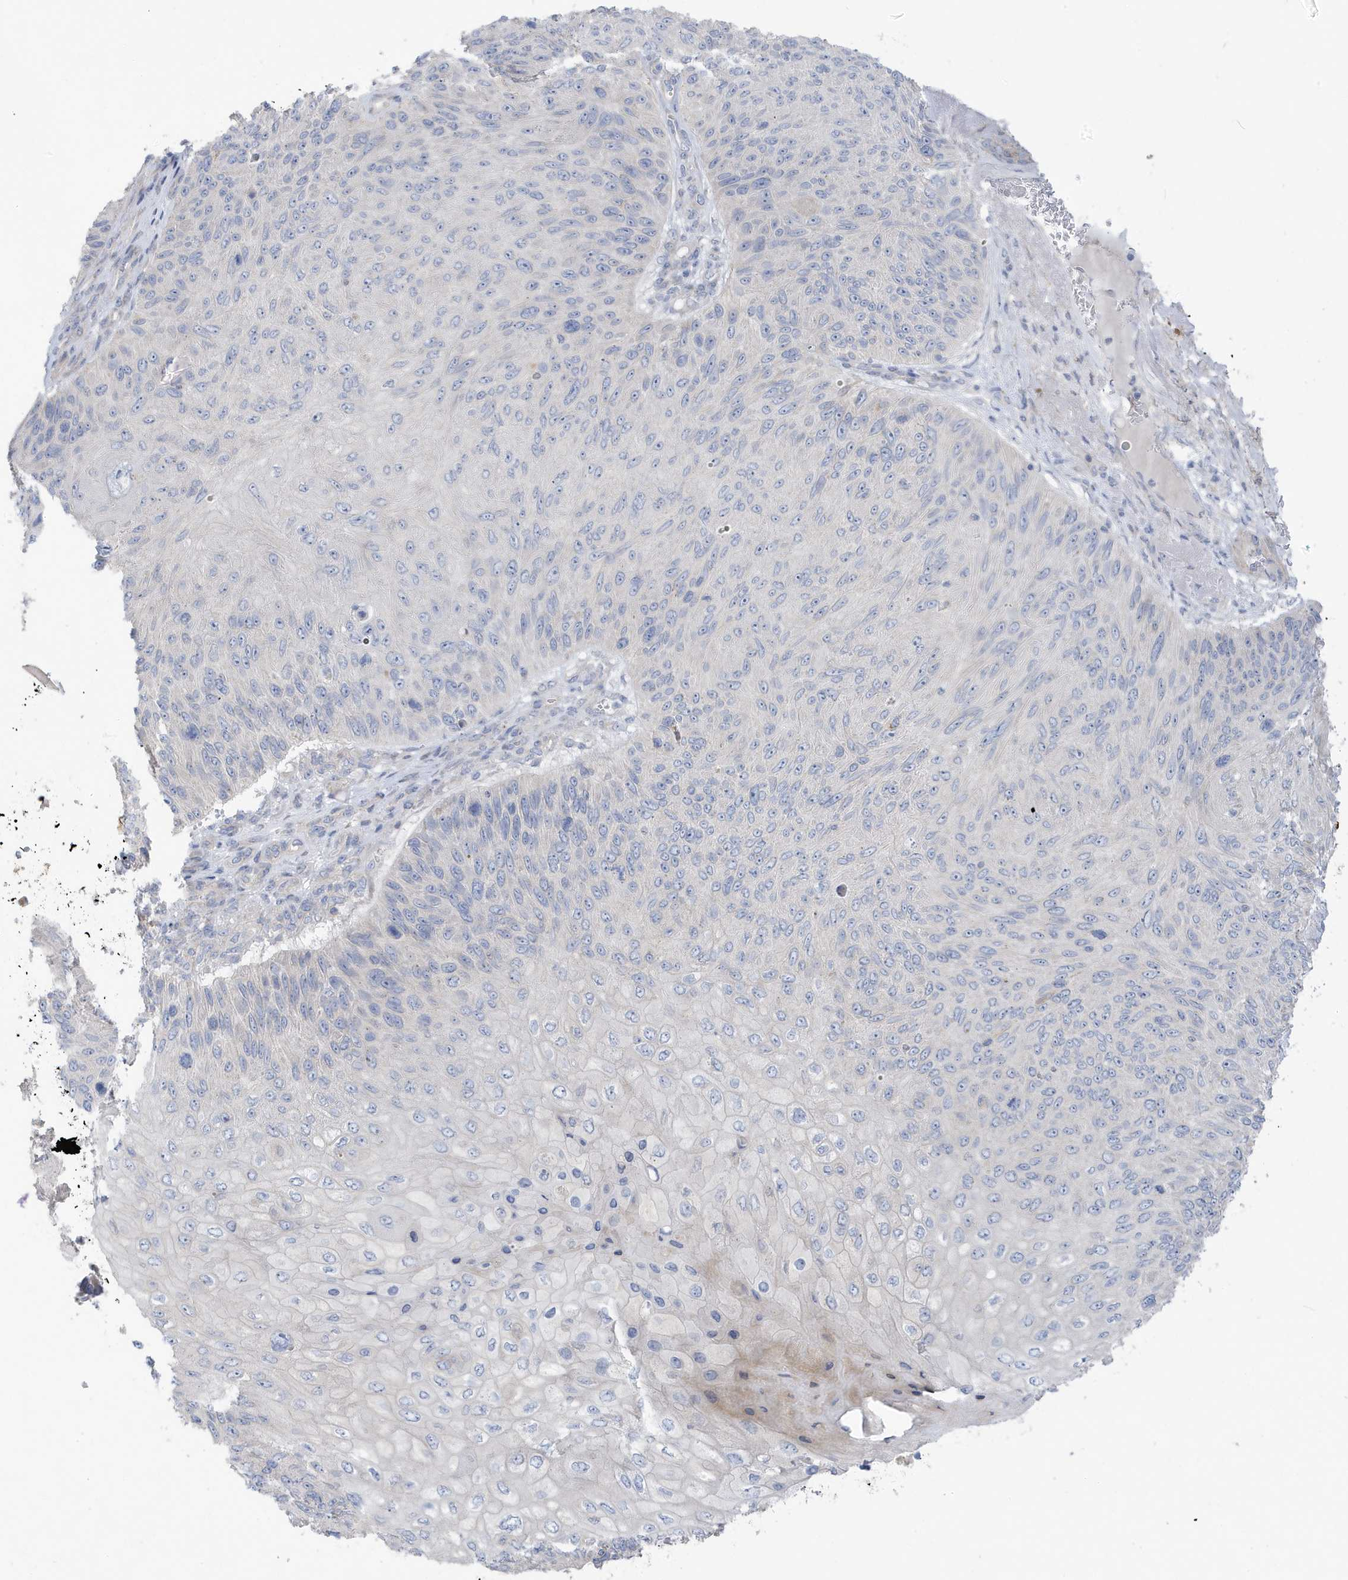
{"staining": {"intensity": "negative", "quantity": "none", "location": "none"}, "tissue": "skin cancer", "cell_type": "Tumor cells", "image_type": "cancer", "snomed": [{"axis": "morphology", "description": "Squamous cell carcinoma, NOS"}, {"axis": "topography", "description": "Skin"}], "caption": "High magnification brightfield microscopy of skin cancer stained with DAB (3,3'-diaminobenzidine) (brown) and counterstained with hematoxylin (blue): tumor cells show no significant expression.", "gene": "ATP13A5", "patient": {"sex": "female", "age": 88}}